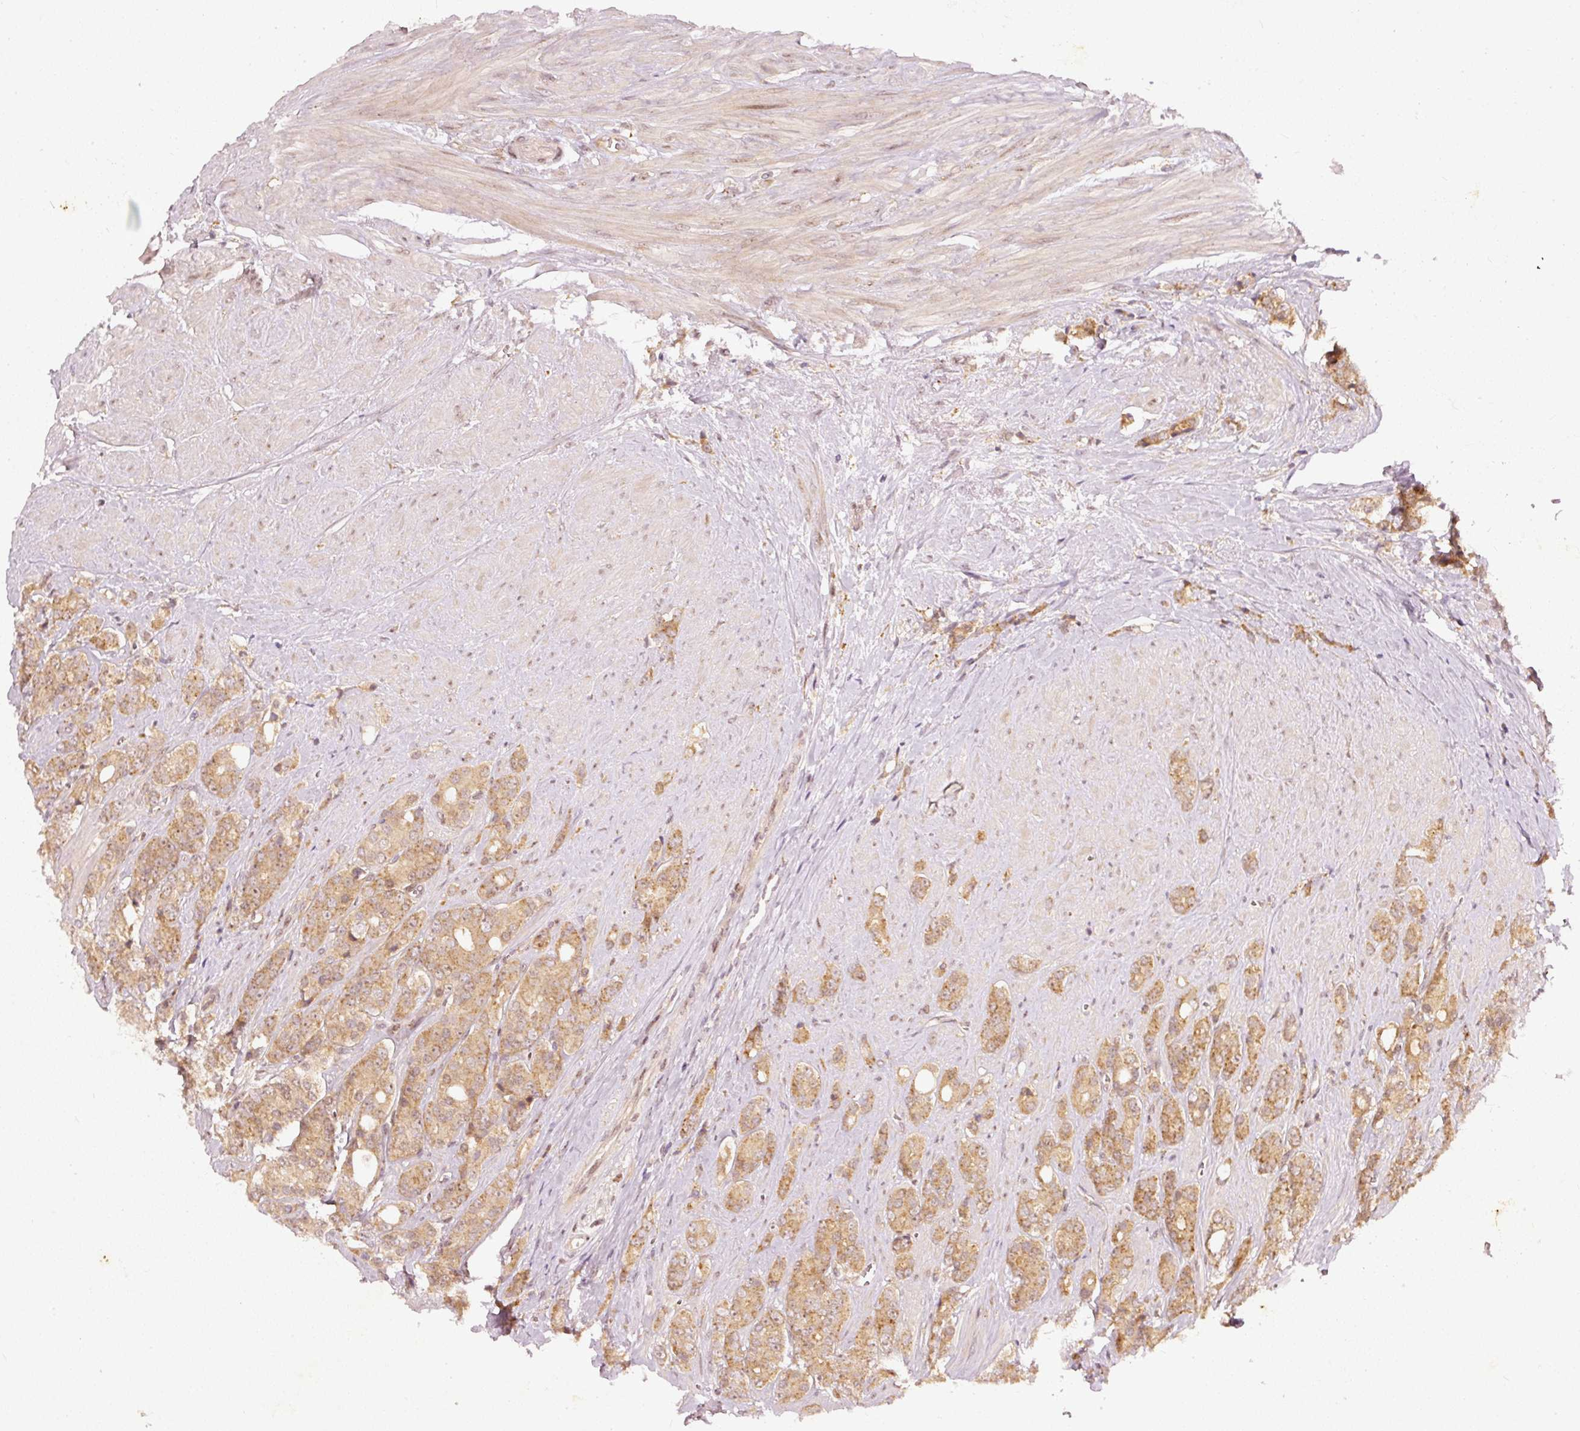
{"staining": {"intensity": "moderate", "quantity": ">75%", "location": "cytoplasmic/membranous"}, "tissue": "prostate cancer", "cell_type": "Tumor cells", "image_type": "cancer", "snomed": [{"axis": "morphology", "description": "Adenocarcinoma, High grade"}, {"axis": "topography", "description": "Prostate"}], "caption": "Protein expression analysis of prostate adenocarcinoma (high-grade) reveals moderate cytoplasmic/membranous staining in about >75% of tumor cells. (IHC, brightfield microscopy, high magnification).", "gene": "ZNF580", "patient": {"sex": "male", "age": 62}}